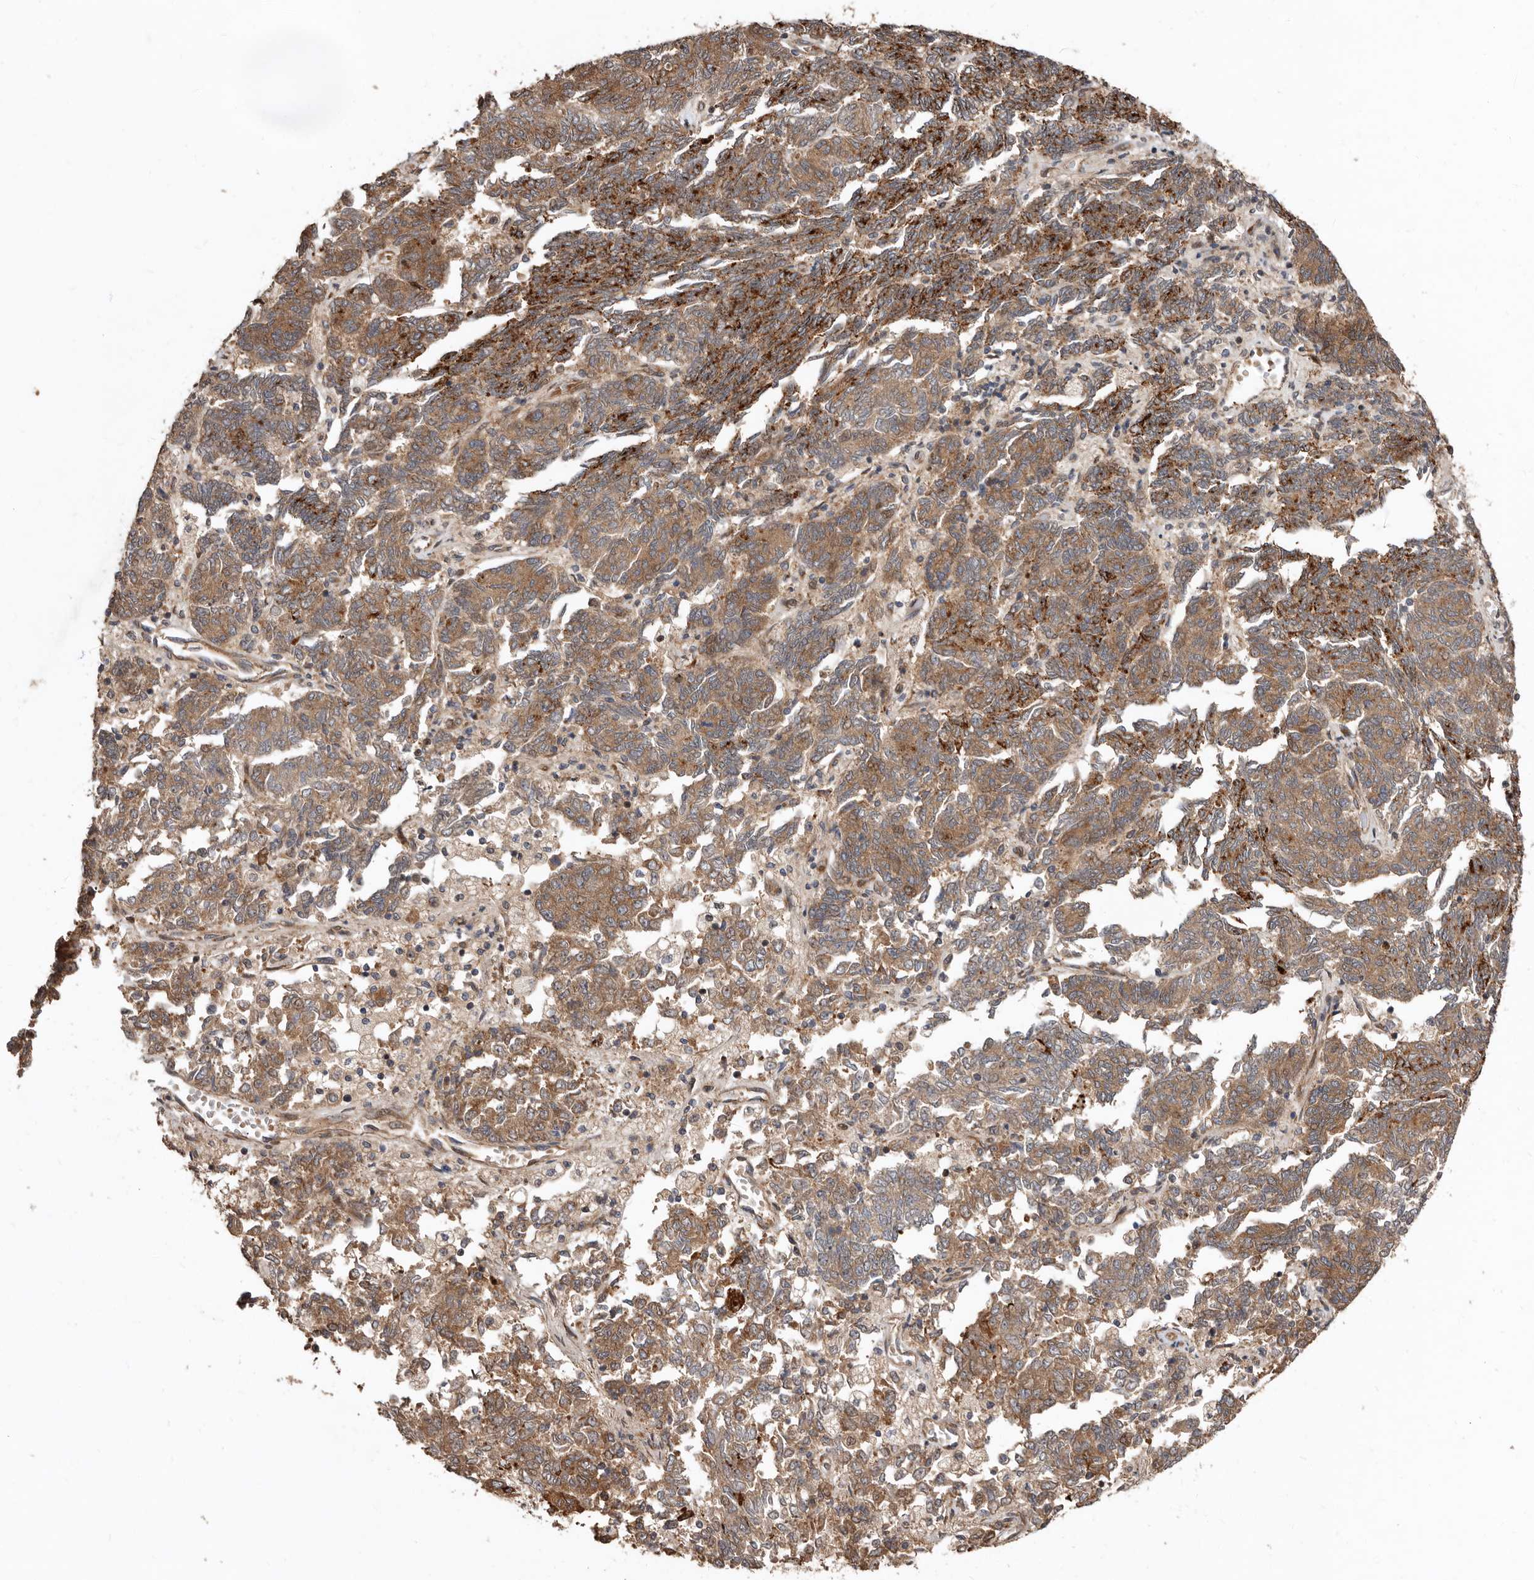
{"staining": {"intensity": "moderate", "quantity": ">75%", "location": "cytoplasmic/membranous"}, "tissue": "endometrial cancer", "cell_type": "Tumor cells", "image_type": "cancer", "snomed": [{"axis": "morphology", "description": "Adenocarcinoma, NOS"}, {"axis": "topography", "description": "Endometrium"}], "caption": "Adenocarcinoma (endometrial) stained for a protein (brown) shows moderate cytoplasmic/membranous positive positivity in approximately >75% of tumor cells.", "gene": "WEE2", "patient": {"sex": "female", "age": 80}}